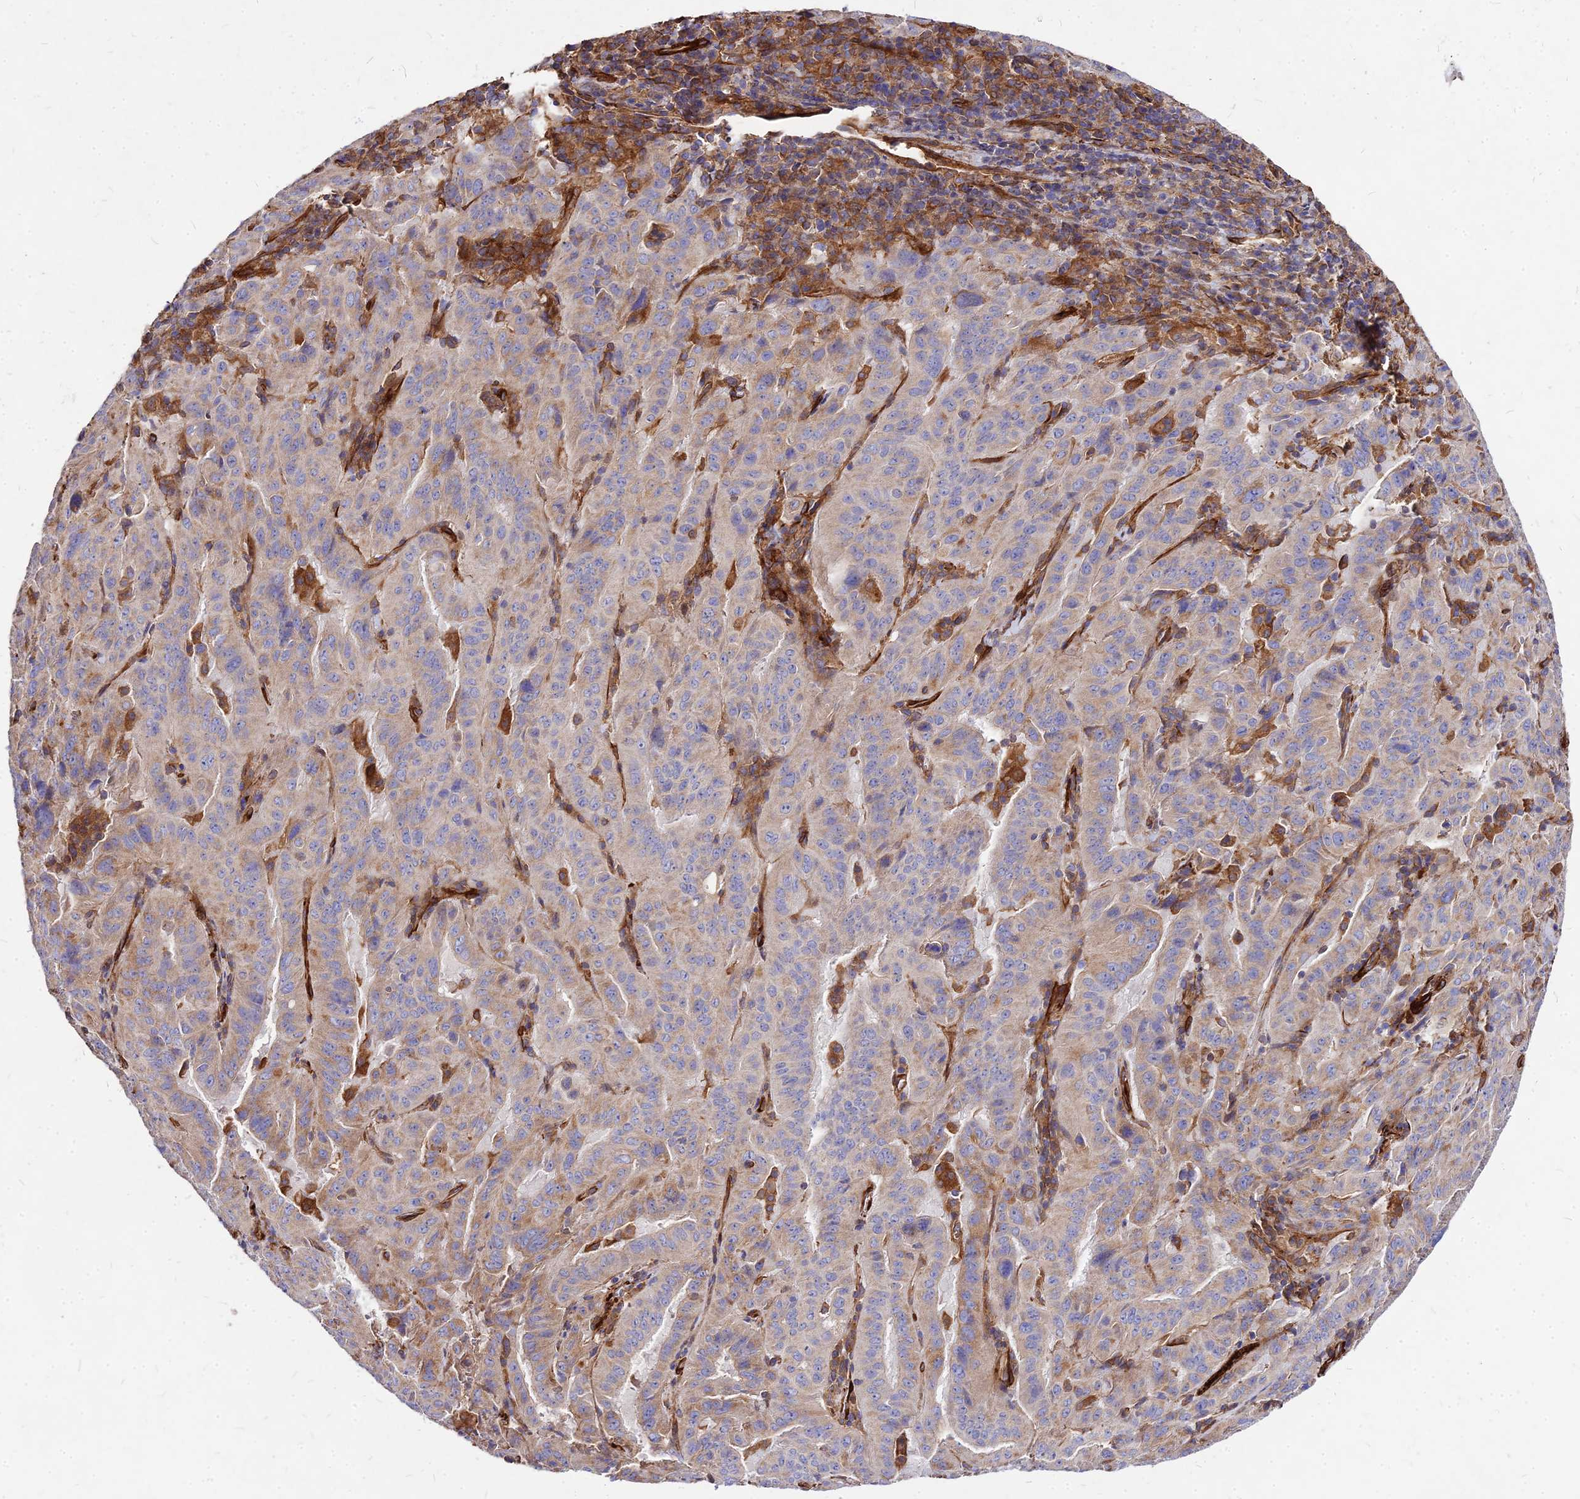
{"staining": {"intensity": "weak", "quantity": "<25%", "location": "cytoplasmic/membranous"}, "tissue": "pancreatic cancer", "cell_type": "Tumor cells", "image_type": "cancer", "snomed": [{"axis": "morphology", "description": "Adenocarcinoma, NOS"}, {"axis": "topography", "description": "Pancreas"}], "caption": "DAB immunohistochemical staining of human pancreatic cancer exhibits no significant expression in tumor cells.", "gene": "EFCC1", "patient": {"sex": "male", "age": 63}}